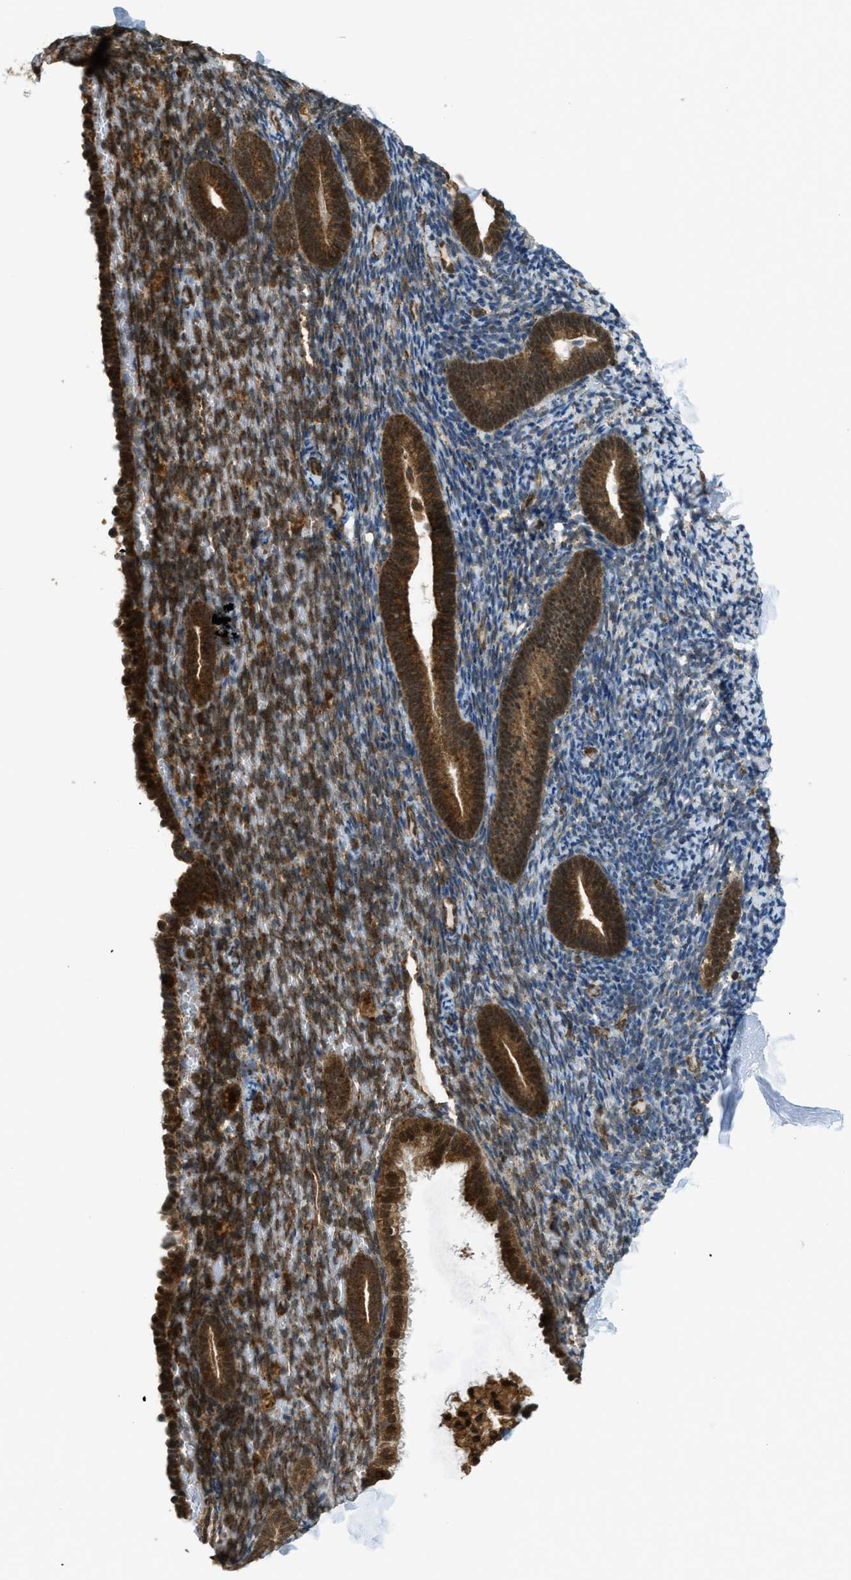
{"staining": {"intensity": "moderate", "quantity": "25%-75%", "location": "cytoplasmic/membranous,nuclear"}, "tissue": "endometrium", "cell_type": "Cells in endometrial stroma", "image_type": "normal", "snomed": [{"axis": "morphology", "description": "Normal tissue, NOS"}, {"axis": "topography", "description": "Endometrium"}], "caption": "Cells in endometrial stroma reveal medium levels of moderate cytoplasmic/membranous,nuclear positivity in about 25%-75% of cells in normal human endometrium.", "gene": "TNPO1", "patient": {"sex": "female", "age": 51}}